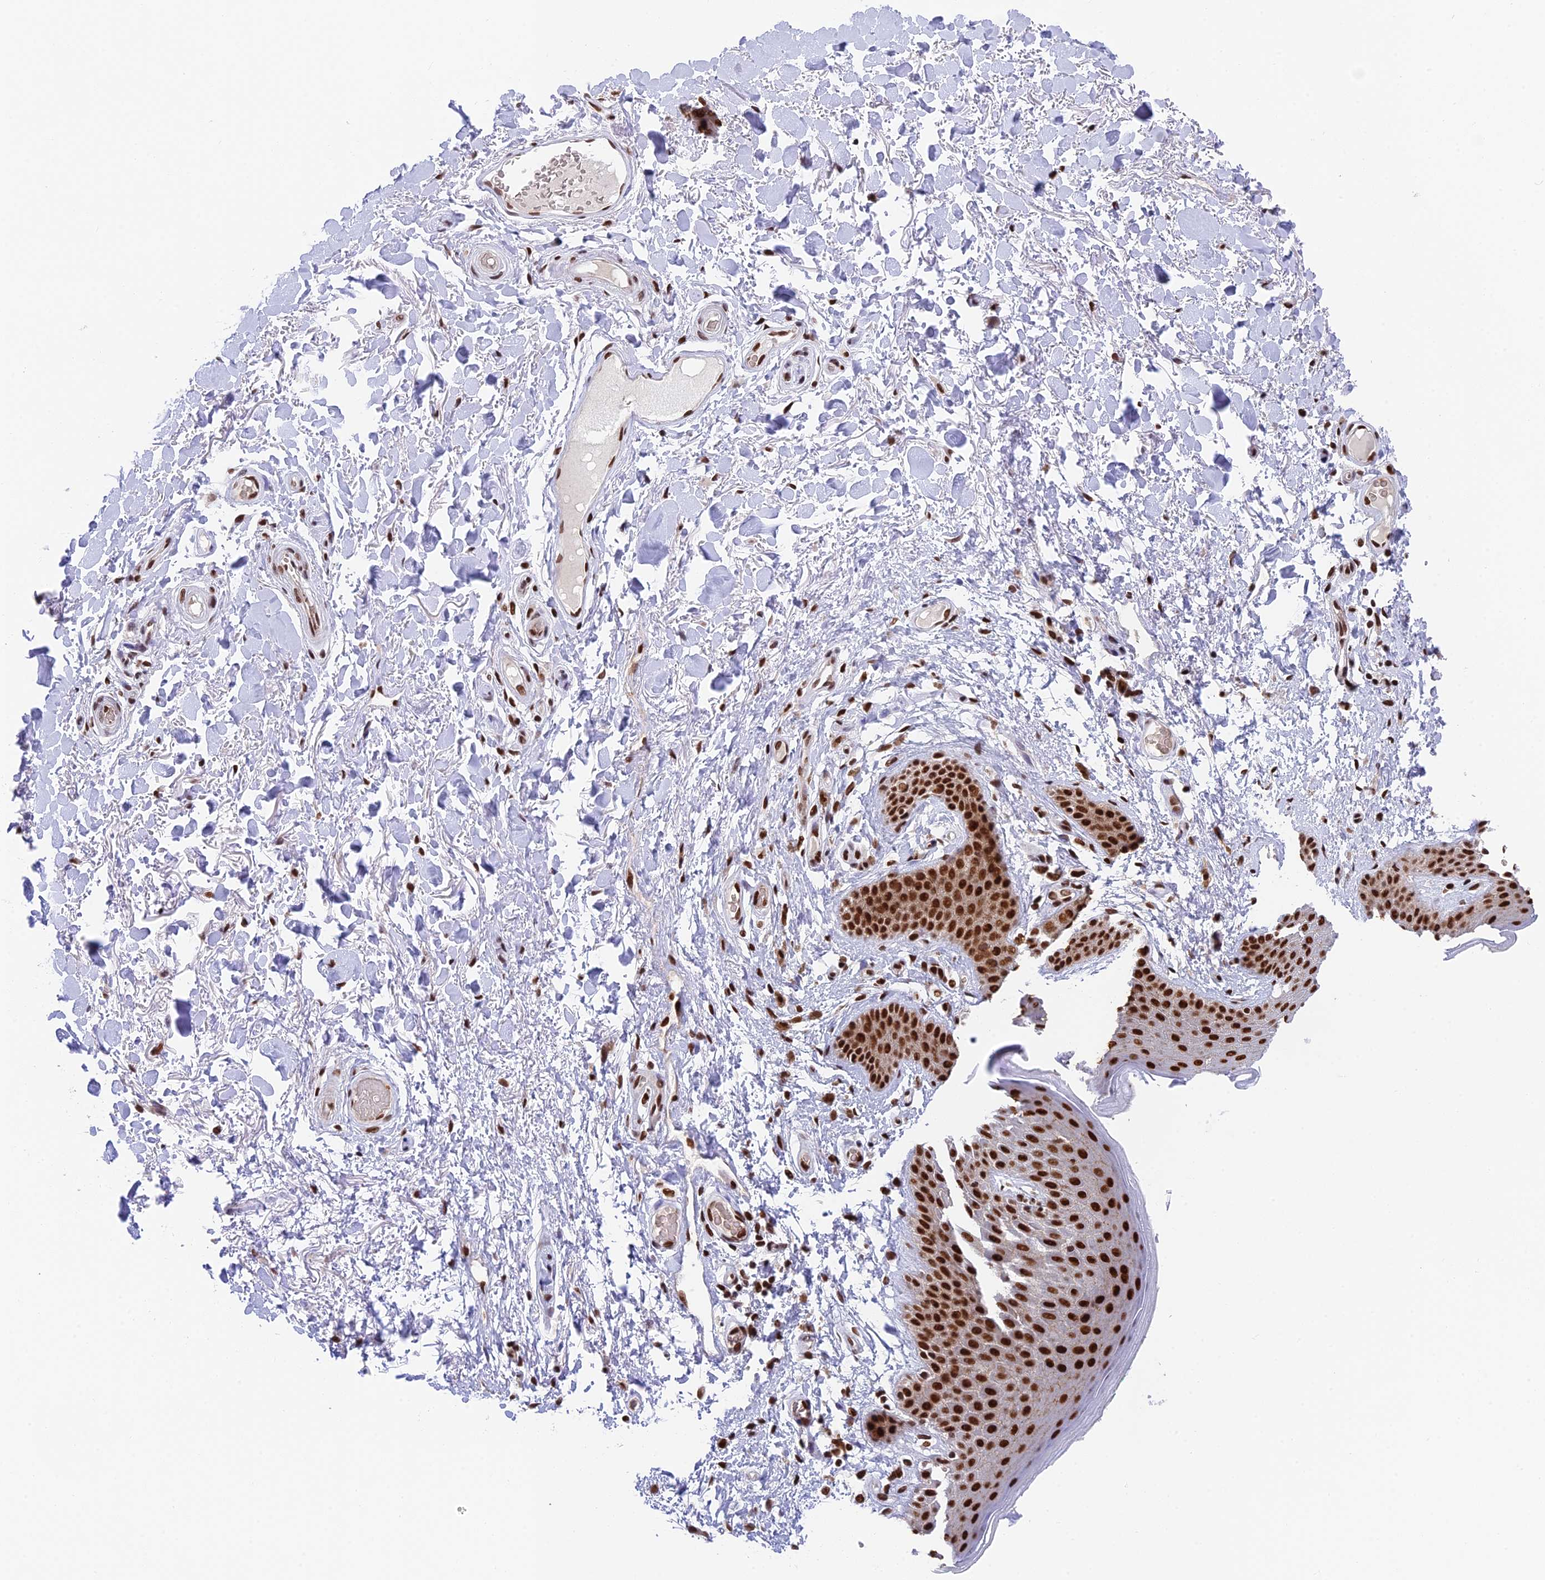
{"staining": {"intensity": "strong", "quantity": ">75%", "location": "nuclear"}, "tissue": "skin", "cell_type": "Epidermal cells", "image_type": "normal", "snomed": [{"axis": "morphology", "description": "Normal tissue, NOS"}, {"axis": "topography", "description": "Anal"}], "caption": "The histopathology image reveals staining of benign skin, revealing strong nuclear protein staining (brown color) within epidermal cells. (IHC, brightfield microscopy, high magnification).", "gene": "EEF1AKMT3", "patient": {"sex": "male", "age": 74}}